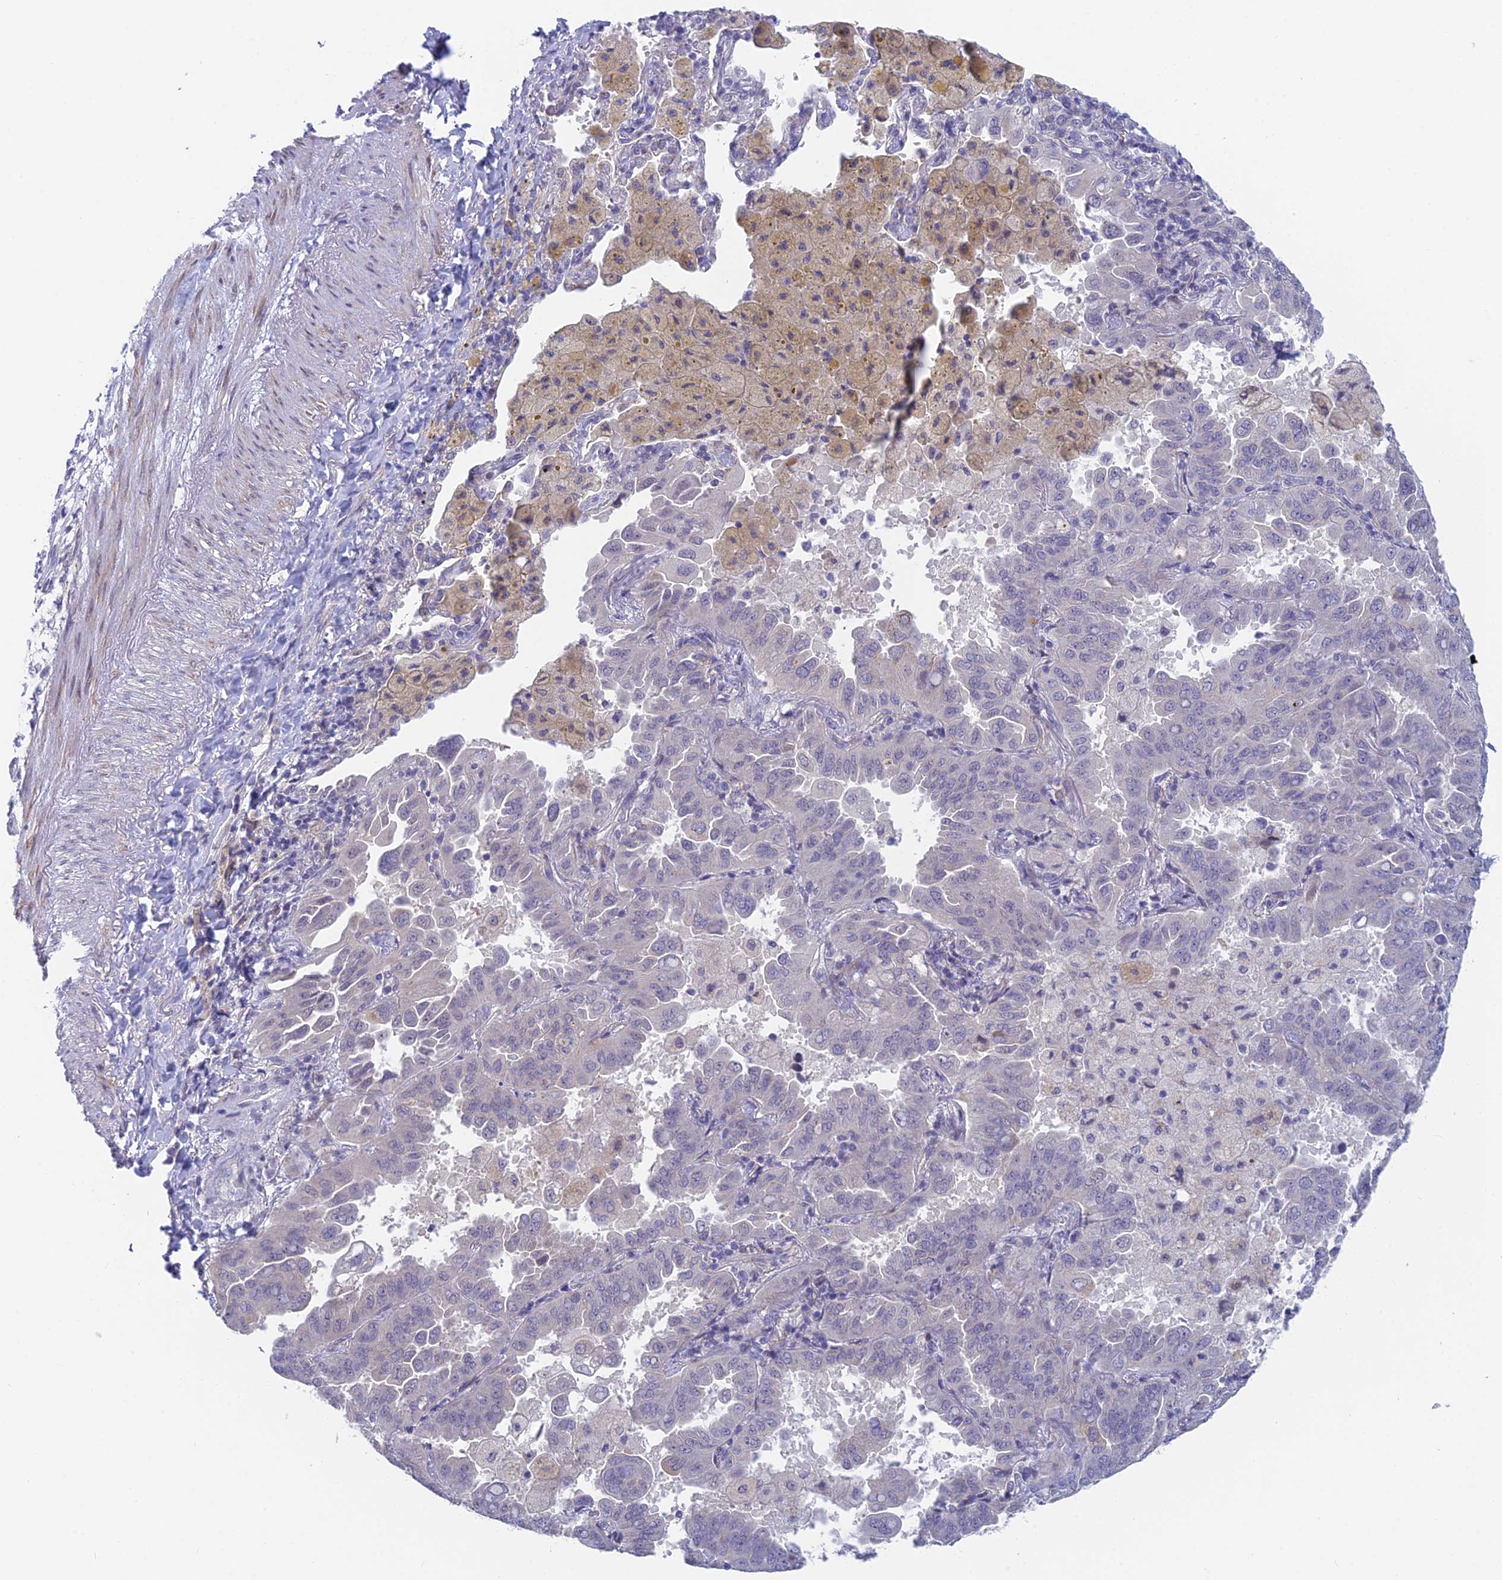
{"staining": {"intensity": "negative", "quantity": "none", "location": "none"}, "tissue": "lung cancer", "cell_type": "Tumor cells", "image_type": "cancer", "snomed": [{"axis": "morphology", "description": "Adenocarcinoma, NOS"}, {"axis": "topography", "description": "Lung"}], "caption": "Lung cancer (adenocarcinoma) was stained to show a protein in brown. There is no significant staining in tumor cells. Brightfield microscopy of immunohistochemistry stained with DAB (3,3'-diaminobenzidine) (brown) and hematoxylin (blue), captured at high magnification.", "gene": "PPP1R26", "patient": {"sex": "male", "age": 64}}